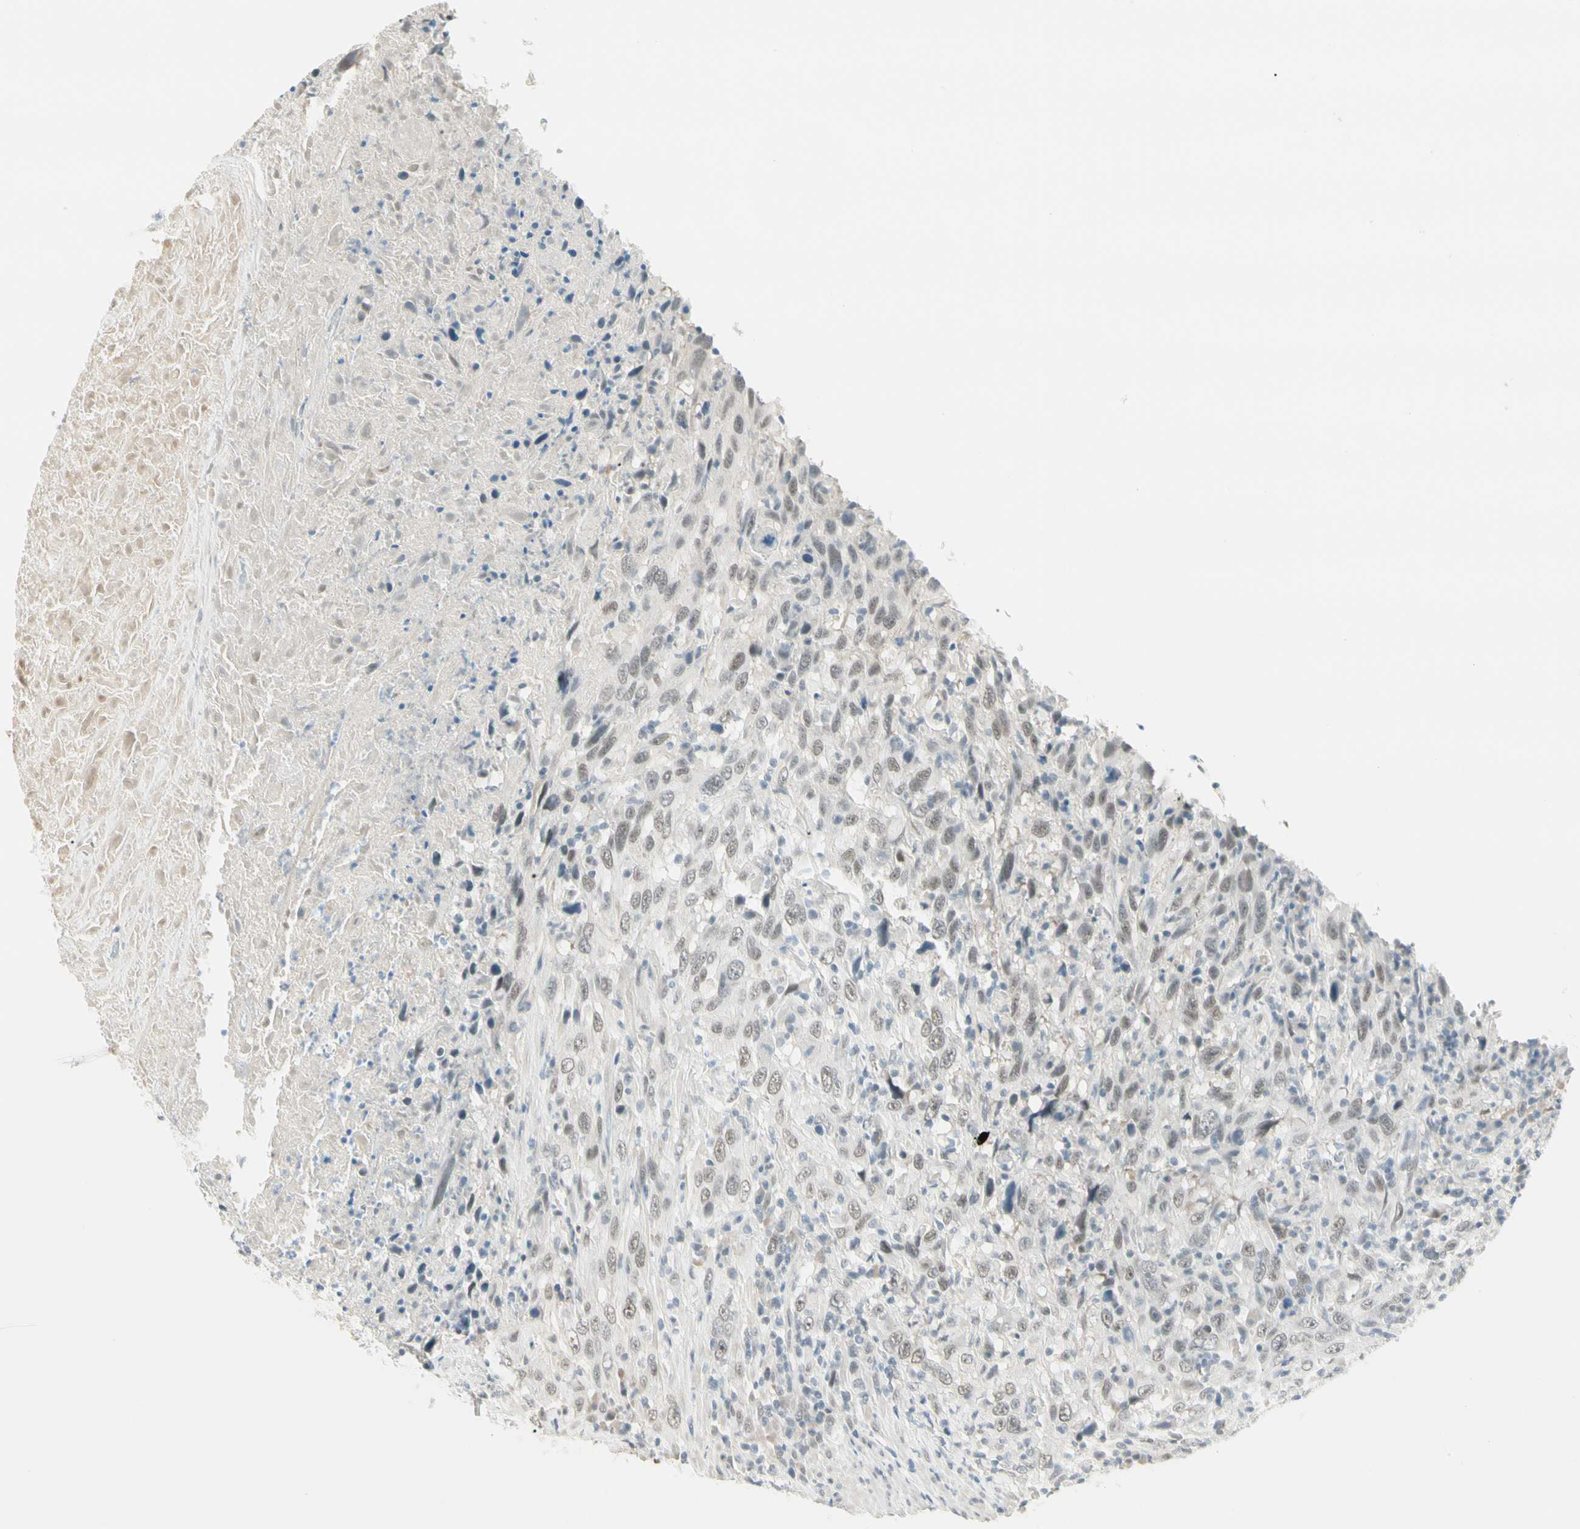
{"staining": {"intensity": "weak", "quantity": "25%-75%", "location": "nuclear"}, "tissue": "urothelial cancer", "cell_type": "Tumor cells", "image_type": "cancer", "snomed": [{"axis": "morphology", "description": "Urothelial carcinoma, High grade"}, {"axis": "topography", "description": "Urinary bladder"}], "caption": "Urothelial cancer stained with DAB IHC demonstrates low levels of weak nuclear staining in approximately 25%-75% of tumor cells. (DAB (3,3'-diaminobenzidine) = brown stain, brightfield microscopy at high magnification).", "gene": "ASPN", "patient": {"sex": "male", "age": 61}}